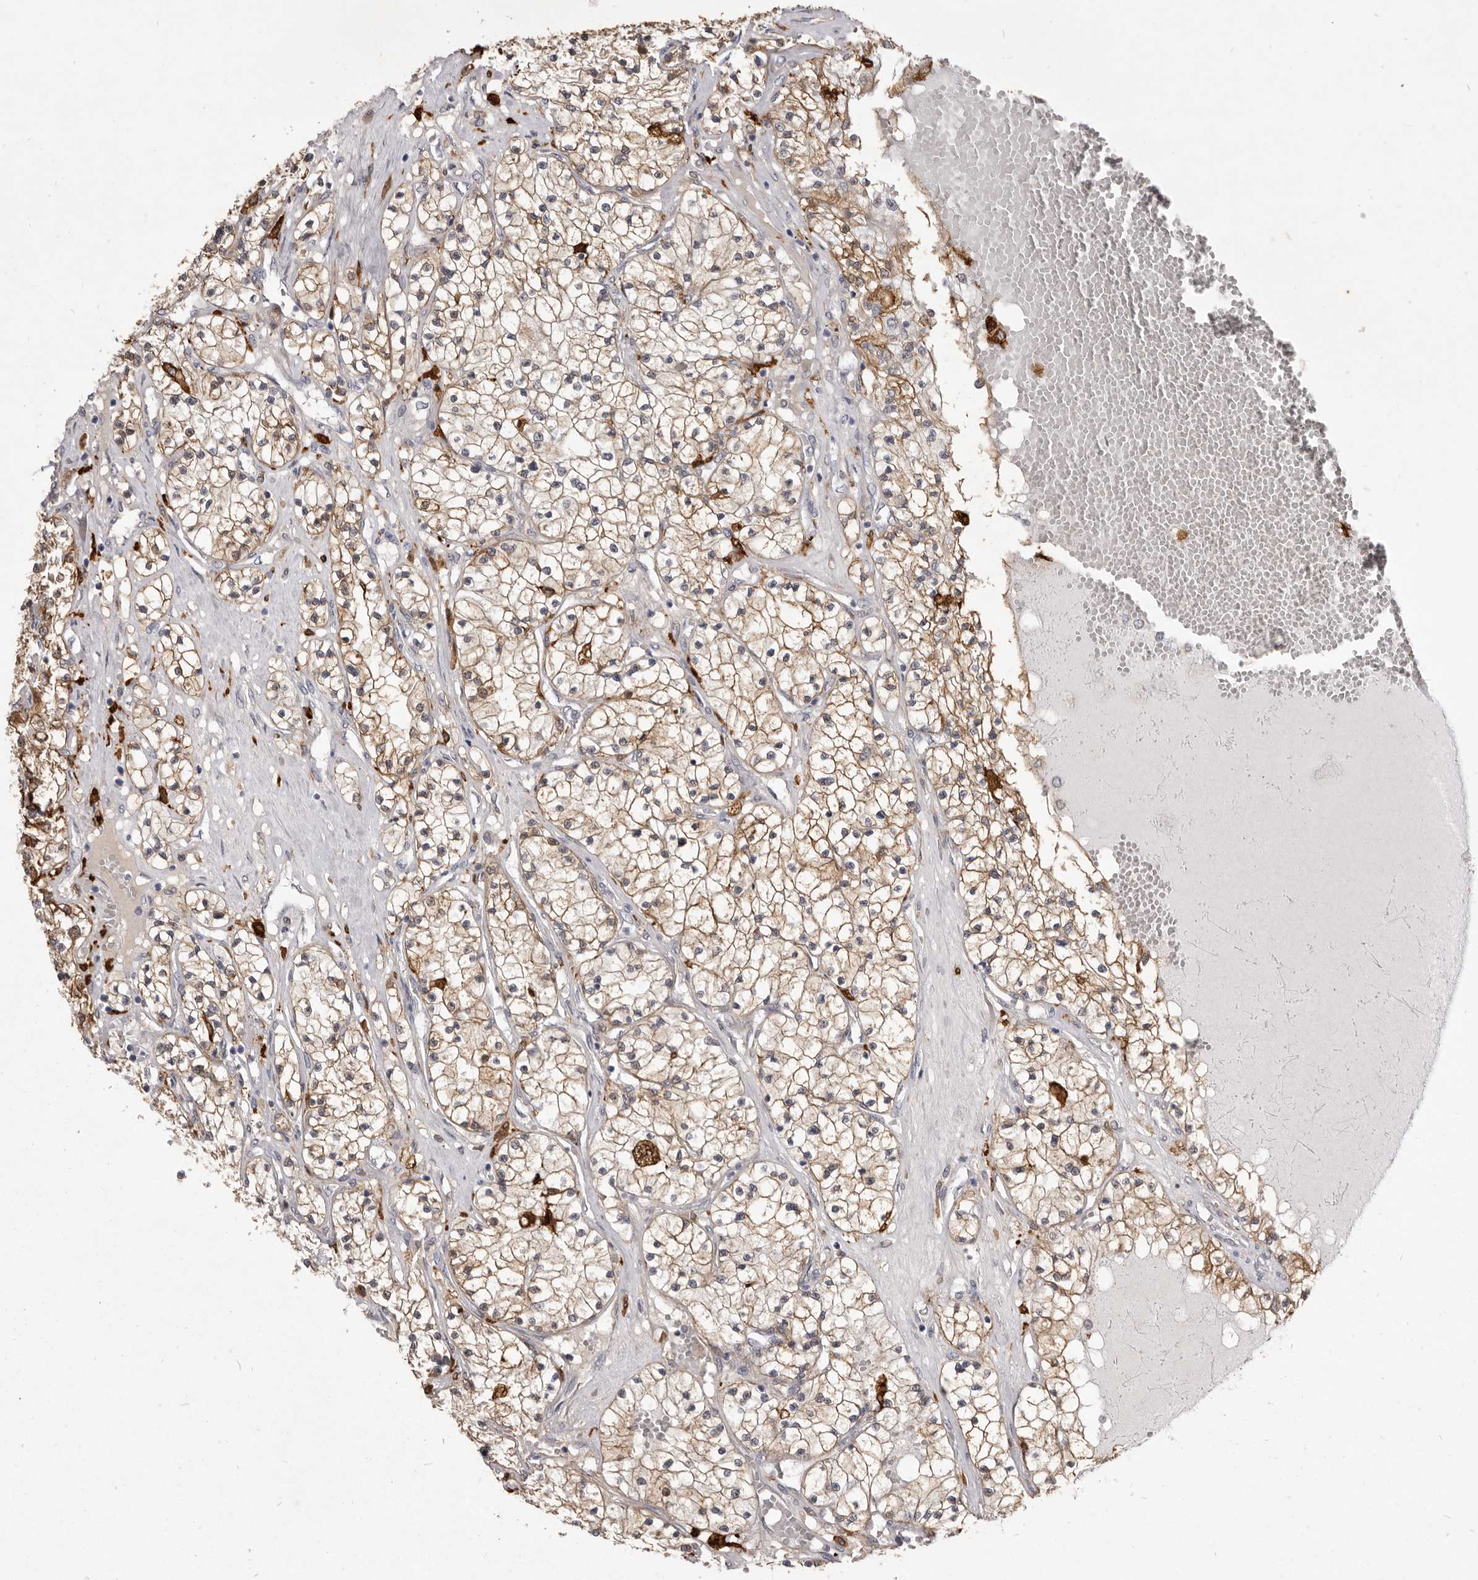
{"staining": {"intensity": "moderate", "quantity": "25%-75%", "location": "cytoplasmic/membranous"}, "tissue": "renal cancer", "cell_type": "Tumor cells", "image_type": "cancer", "snomed": [{"axis": "morphology", "description": "Normal tissue, NOS"}, {"axis": "morphology", "description": "Adenocarcinoma, NOS"}, {"axis": "topography", "description": "Kidney"}], "caption": "This is a micrograph of immunohistochemistry staining of renal cancer, which shows moderate expression in the cytoplasmic/membranous of tumor cells.", "gene": "VPS45", "patient": {"sex": "male", "age": 68}}